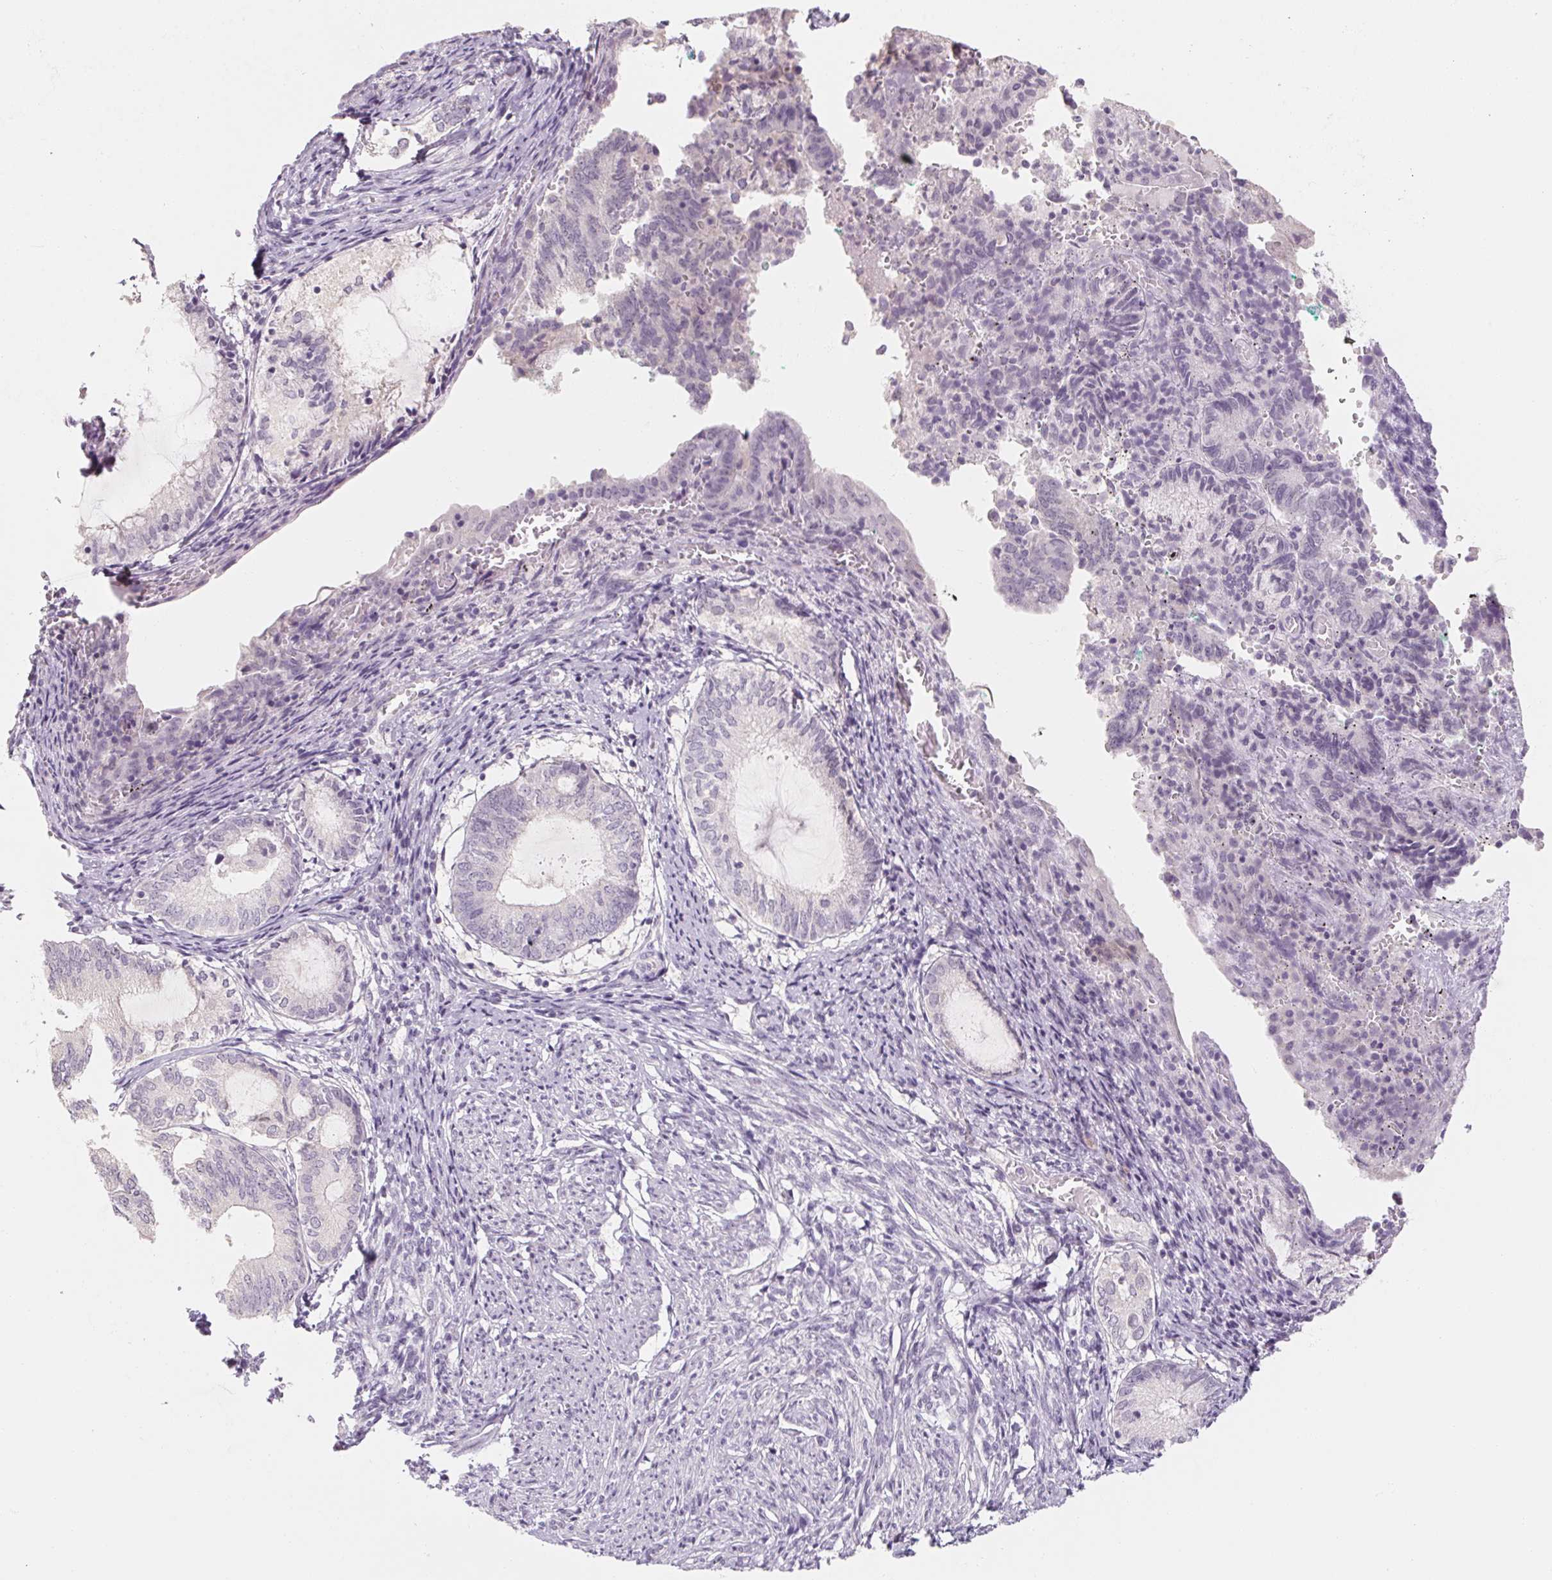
{"staining": {"intensity": "negative", "quantity": "none", "location": "none"}, "tissue": "endometrium", "cell_type": "Cells in endometrial stroma", "image_type": "normal", "snomed": [{"axis": "morphology", "description": "Normal tissue, NOS"}, {"axis": "topography", "description": "Endometrium"}], "caption": "Cells in endometrial stroma show no significant positivity in unremarkable endometrium.", "gene": "CAPZA3", "patient": {"sex": "female", "age": 50}}